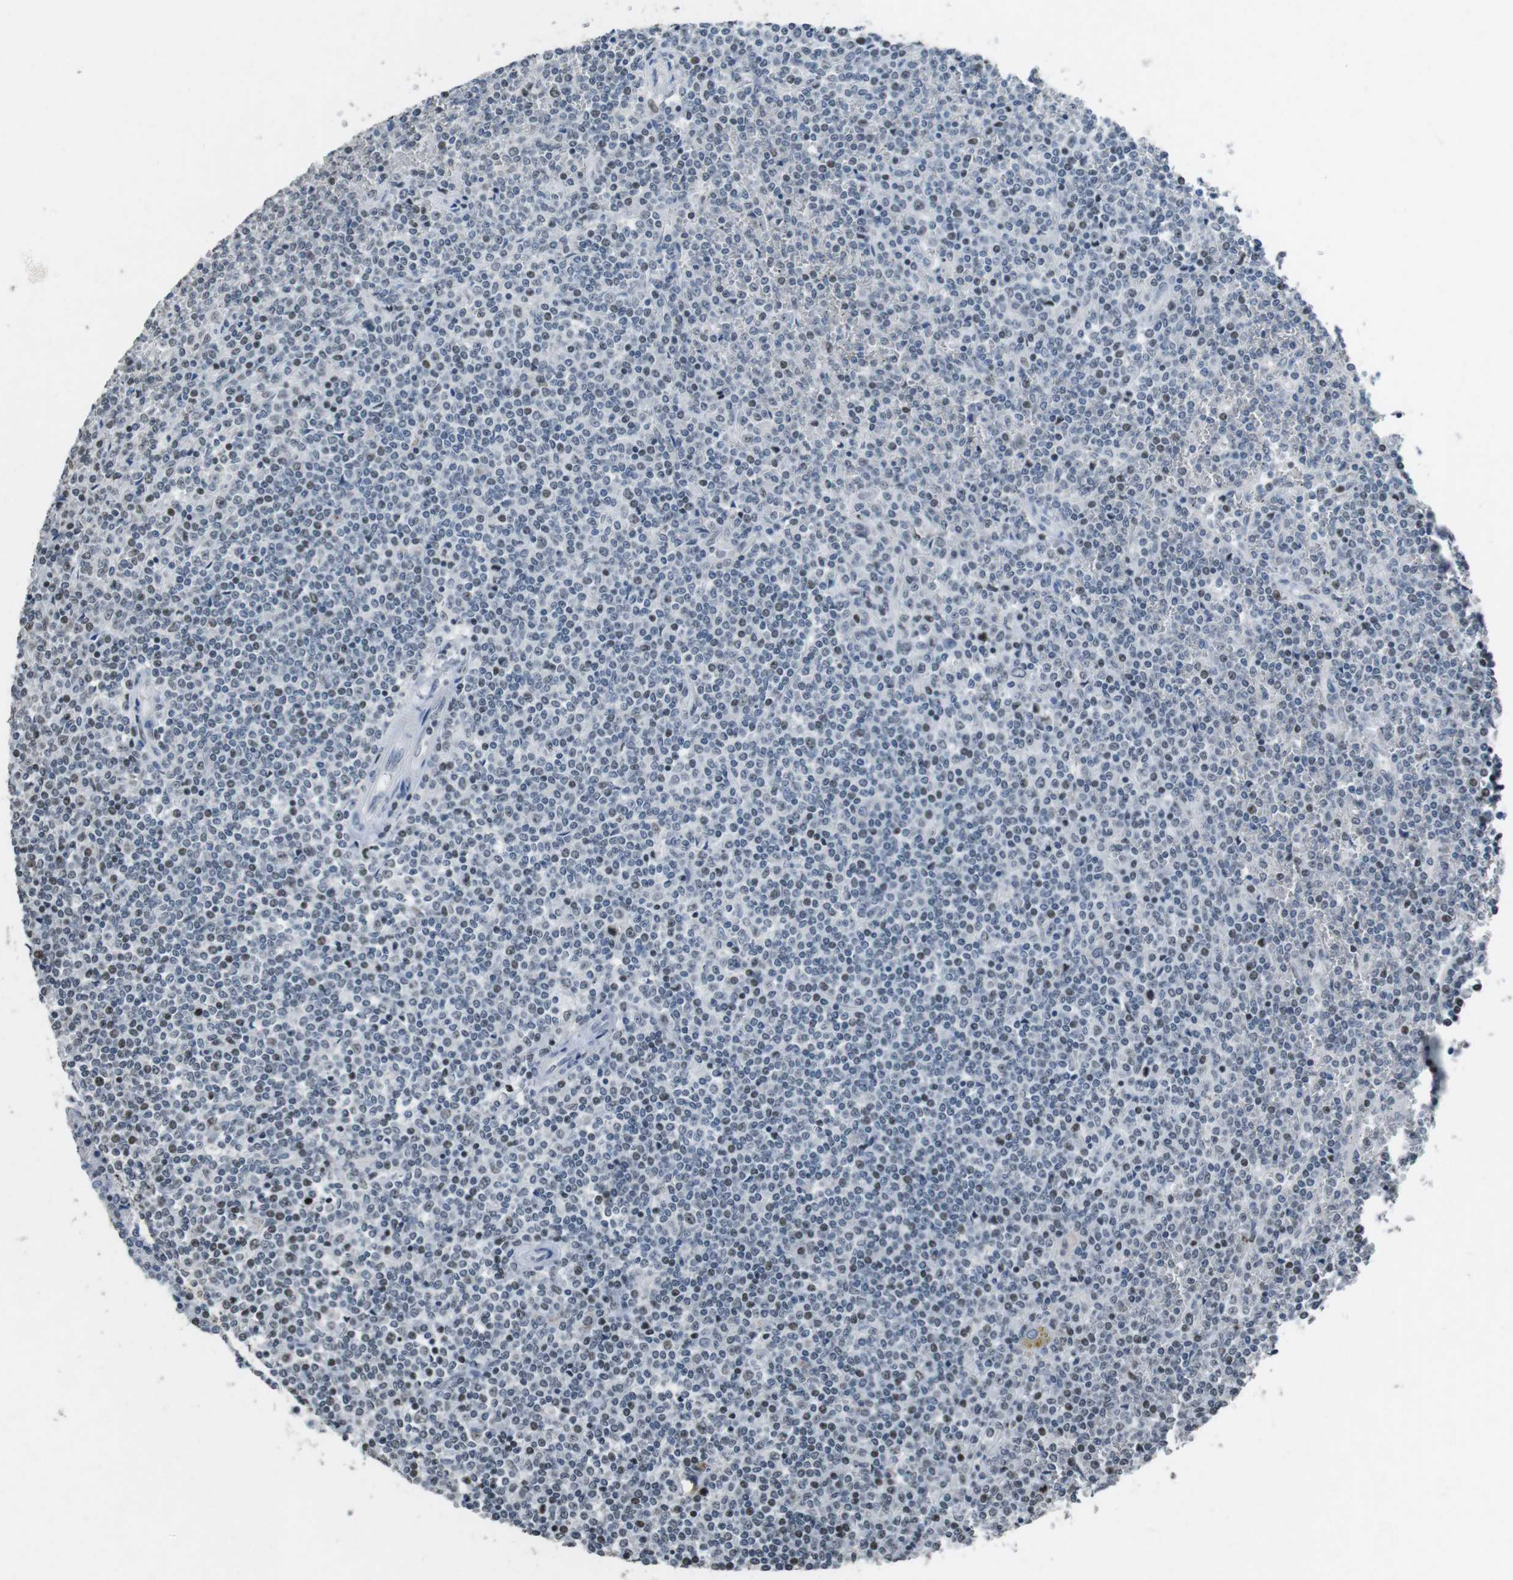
{"staining": {"intensity": "weak", "quantity": "<25%", "location": "nuclear"}, "tissue": "lymphoma", "cell_type": "Tumor cells", "image_type": "cancer", "snomed": [{"axis": "morphology", "description": "Malignant lymphoma, non-Hodgkin's type, Low grade"}, {"axis": "topography", "description": "Spleen"}], "caption": "Micrograph shows no protein staining in tumor cells of lymphoma tissue.", "gene": "CSNK2B", "patient": {"sex": "female", "age": 19}}